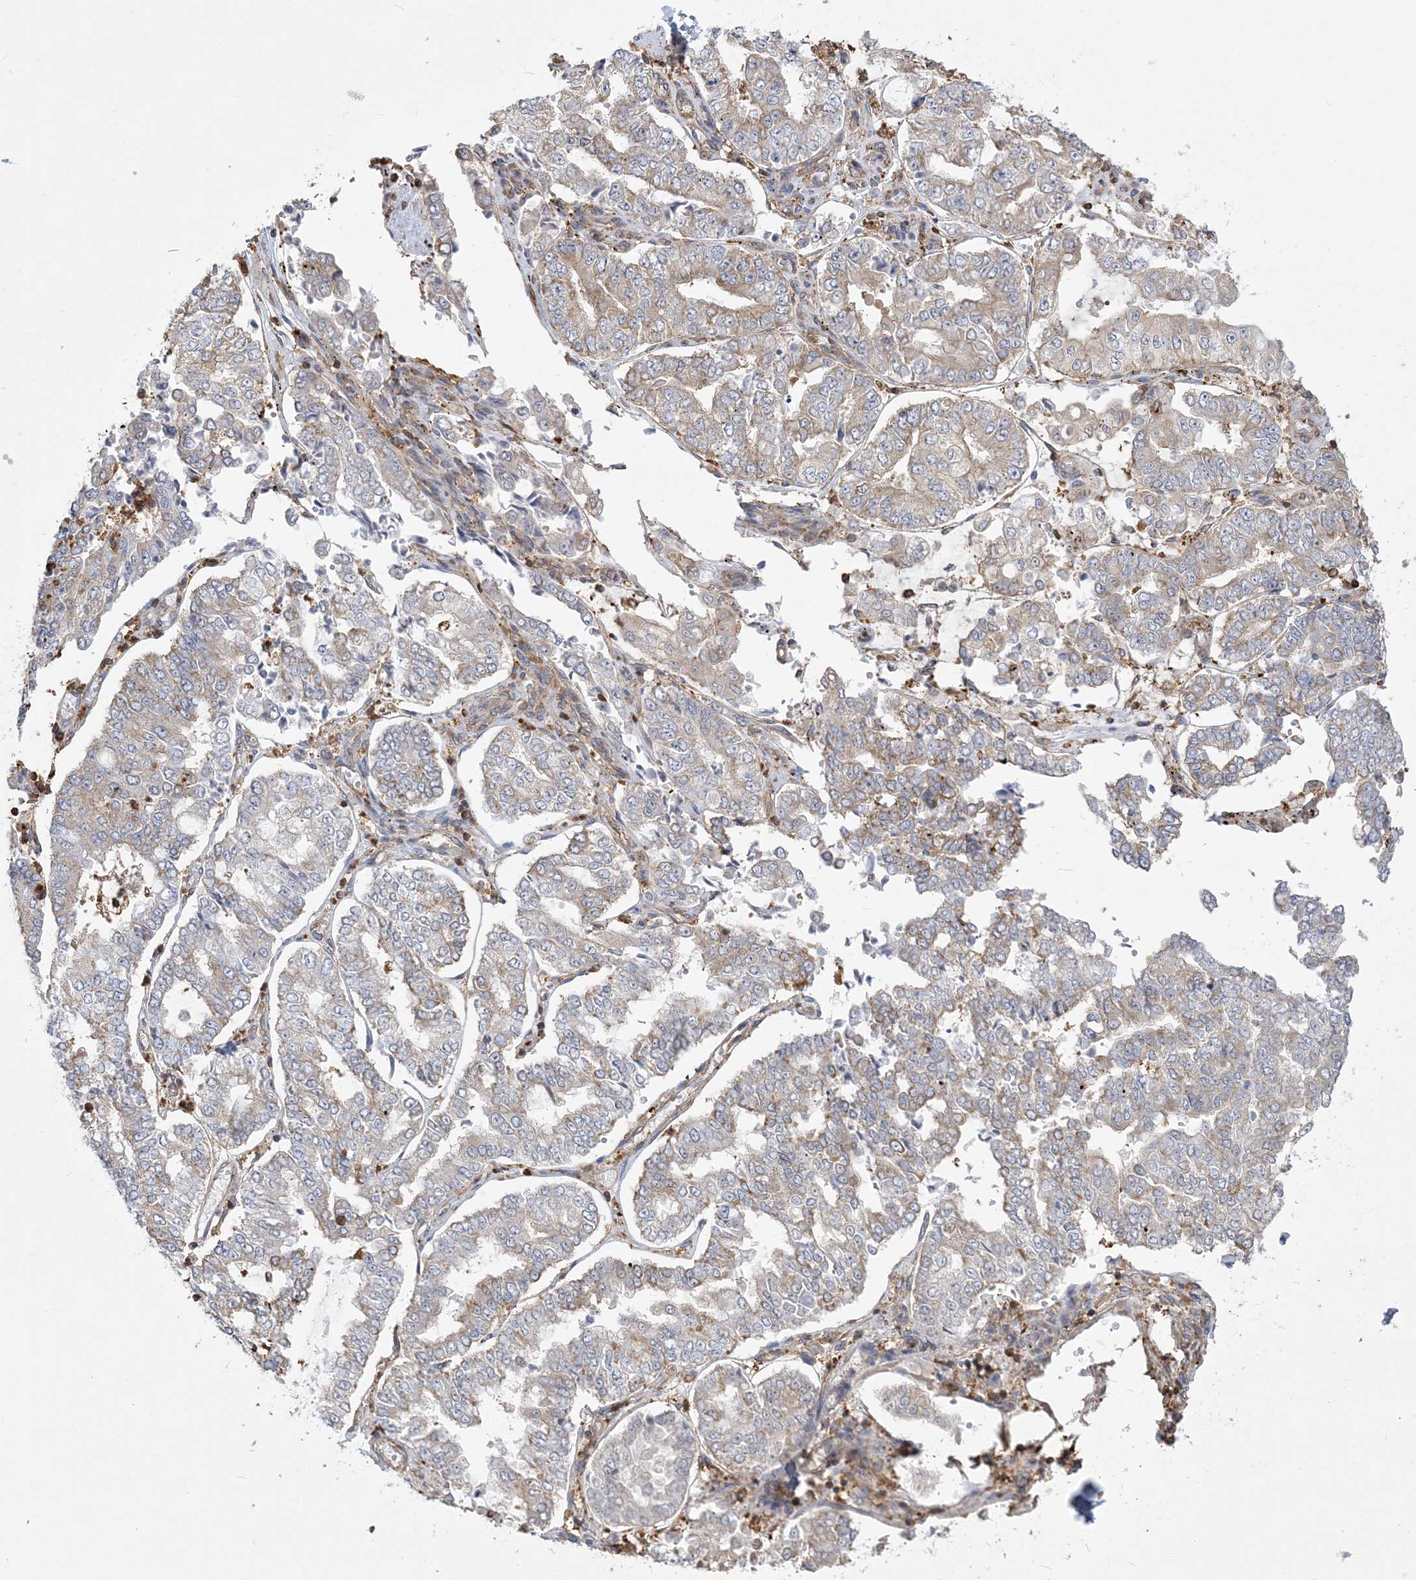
{"staining": {"intensity": "weak", "quantity": "25%-75%", "location": "cytoplasmic/membranous"}, "tissue": "stomach cancer", "cell_type": "Tumor cells", "image_type": "cancer", "snomed": [{"axis": "morphology", "description": "Adenocarcinoma, NOS"}, {"axis": "topography", "description": "Stomach"}], "caption": "Immunohistochemical staining of human adenocarcinoma (stomach) shows low levels of weak cytoplasmic/membranous protein positivity in approximately 25%-75% of tumor cells.", "gene": "ANKS1A", "patient": {"sex": "male", "age": 76}}